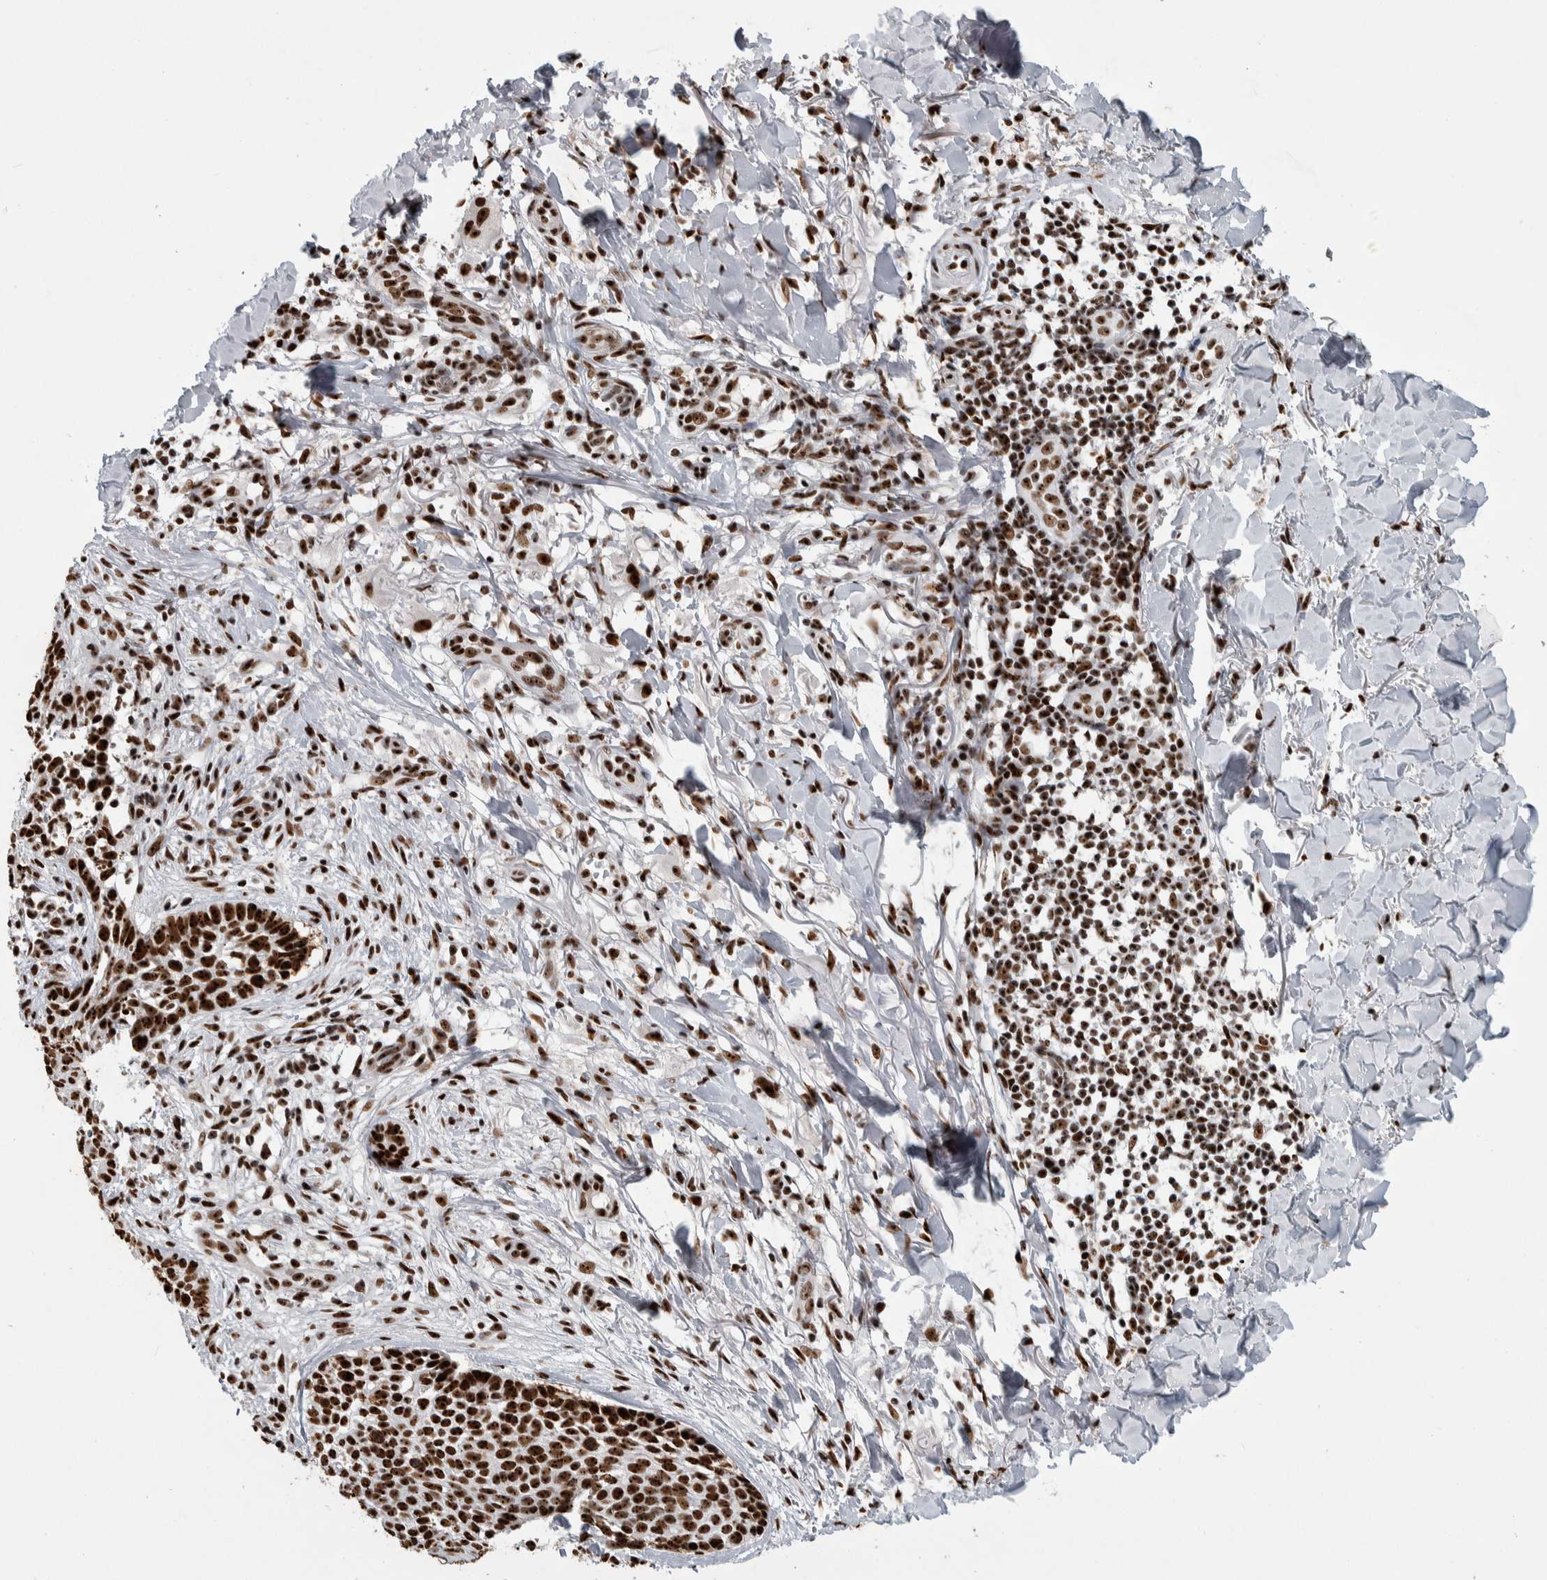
{"staining": {"intensity": "strong", "quantity": ">75%", "location": "nuclear"}, "tissue": "skin cancer", "cell_type": "Tumor cells", "image_type": "cancer", "snomed": [{"axis": "morphology", "description": "Normal tissue, NOS"}, {"axis": "morphology", "description": "Basal cell carcinoma"}, {"axis": "topography", "description": "Skin"}], "caption": "Skin cancer stained with a protein marker reveals strong staining in tumor cells.", "gene": "NCL", "patient": {"sex": "male", "age": 67}}